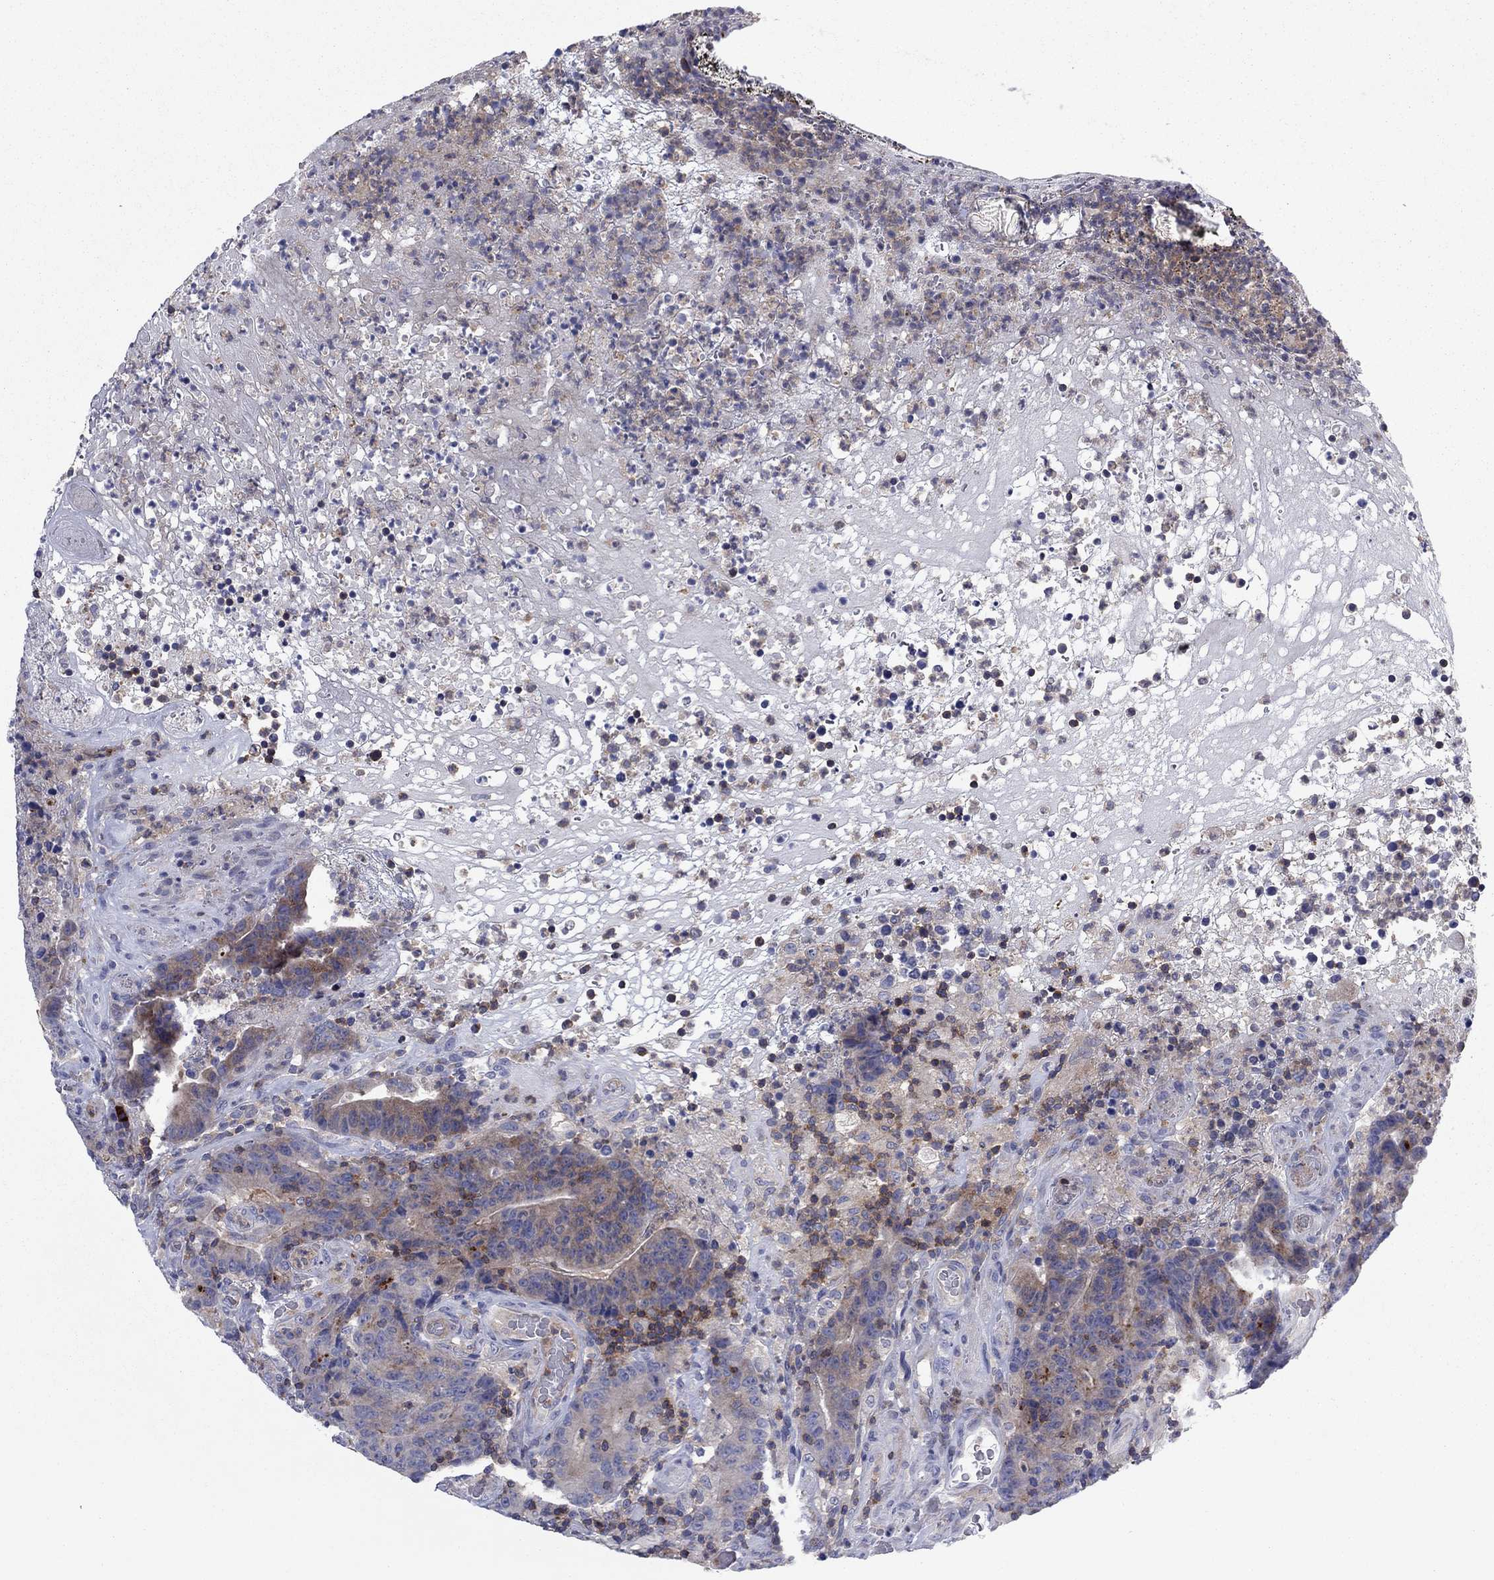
{"staining": {"intensity": "weak", "quantity": ">75%", "location": "cytoplasmic/membranous"}, "tissue": "colorectal cancer", "cell_type": "Tumor cells", "image_type": "cancer", "snomed": [{"axis": "morphology", "description": "Adenocarcinoma, NOS"}, {"axis": "topography", "description": "Colon"}], "caption": "High-magnification brightfield microscopy of colorectal cancer (adenocarcinoma) stained with DAB (3,3'-diaminobenzidine) (brown) and counterstained with hematoxylin (blue). tumor cells exhibit weak cytoplasmic/membranous expression is seen in about>75% of cells. The staining was performed using DAB to visualize the protein expression in brown, while the nuclei were stained in blue with hematoxylin (Magnification: 20x).", "gene": "PVR", "patient": {"sex": "female", "age": 75}}